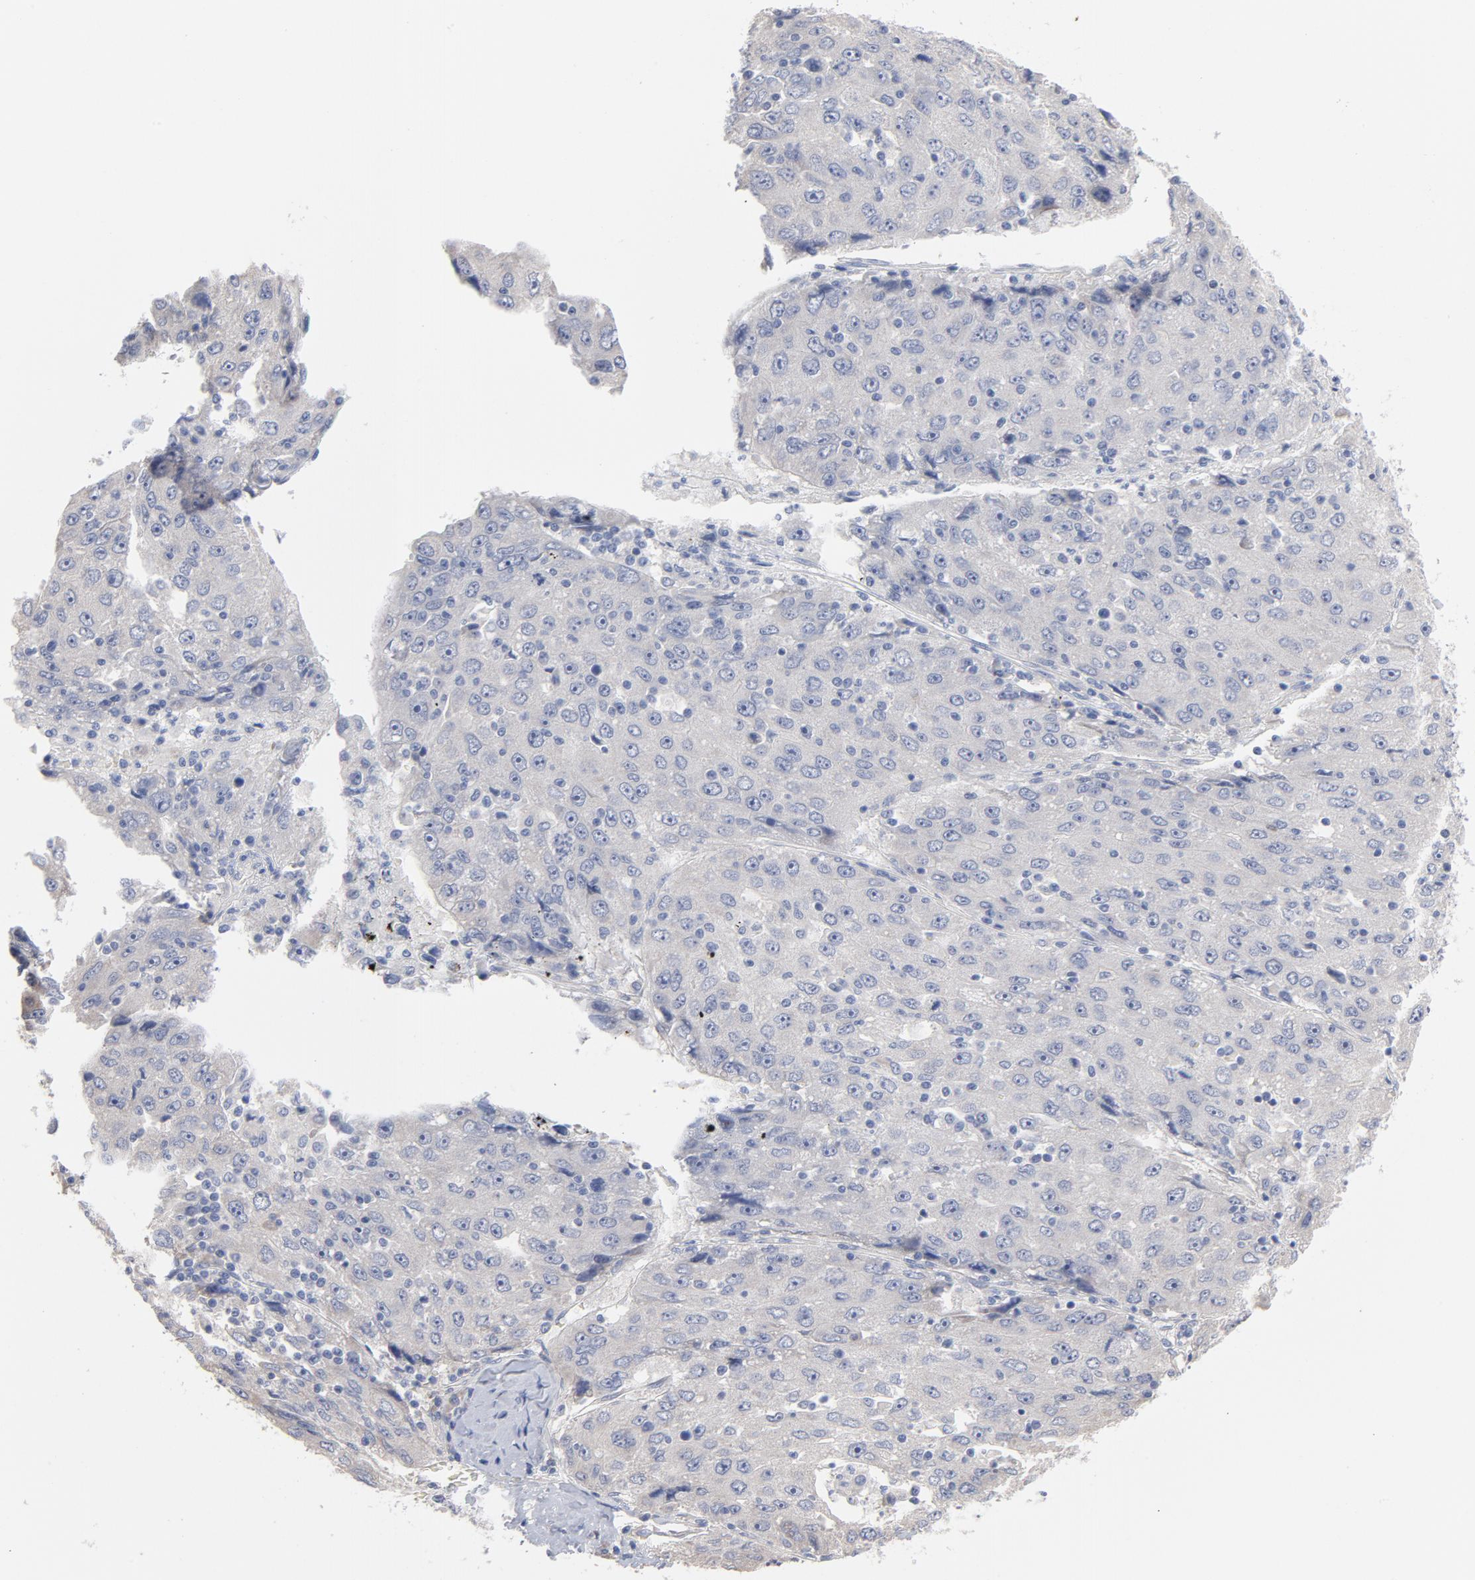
{"staining": {"intensity": "negative", "quantity": "none", "location": "none"}, "tissue": "liver cancer", "cell_type": "Tumor cells", "image_type": "cancer", "snomed": [{"axis": "morphology", "description": "Carcinoma, Hepatocellular, NOS"}, {"axis": "topography", "description": "Liver"}], "caption": "An image of human liver cancer (hepatocellular carcinoma) is negative for staining in tumor cells.", "gene": "CPE", "patient": {"sex": "male", "age": 49}}